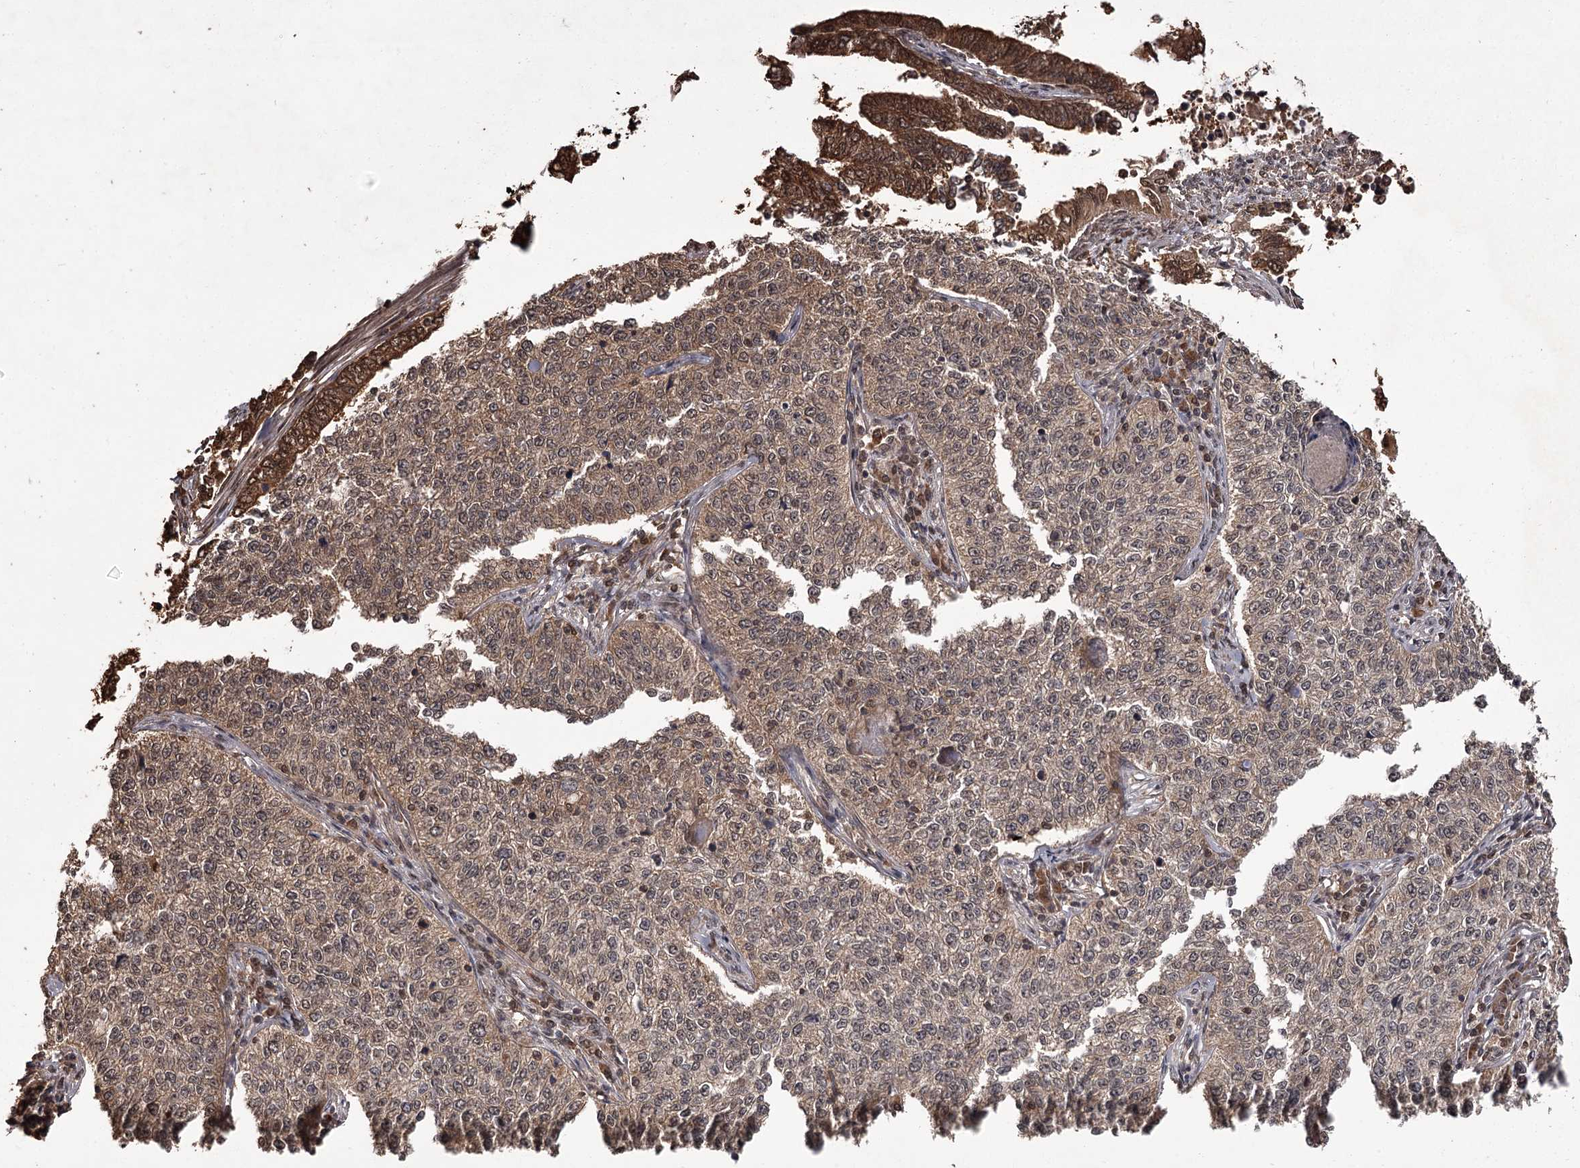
{"staining": {"intensity": "weak", "quantity": "25%-75%", "location": "cytoplasmic/membranous"}, "tissue": "cervical cancer", "cell_type": "Tumor cells", "image_type": "cancer", "snomed": [{"axis": "morphology", "description": "Squamous cell carcinoma, NOS"}, {"axis": "topography", "description": "Cervix"}], "caption": "Tumor cells show low levels of weak cytoplasmic/membranous staining in about 25%-75% of cells in cervical cancer. Nuclei are stained in blue.", "gene": "NPRL2", "patient": {"sex": "female", "age": 35}}